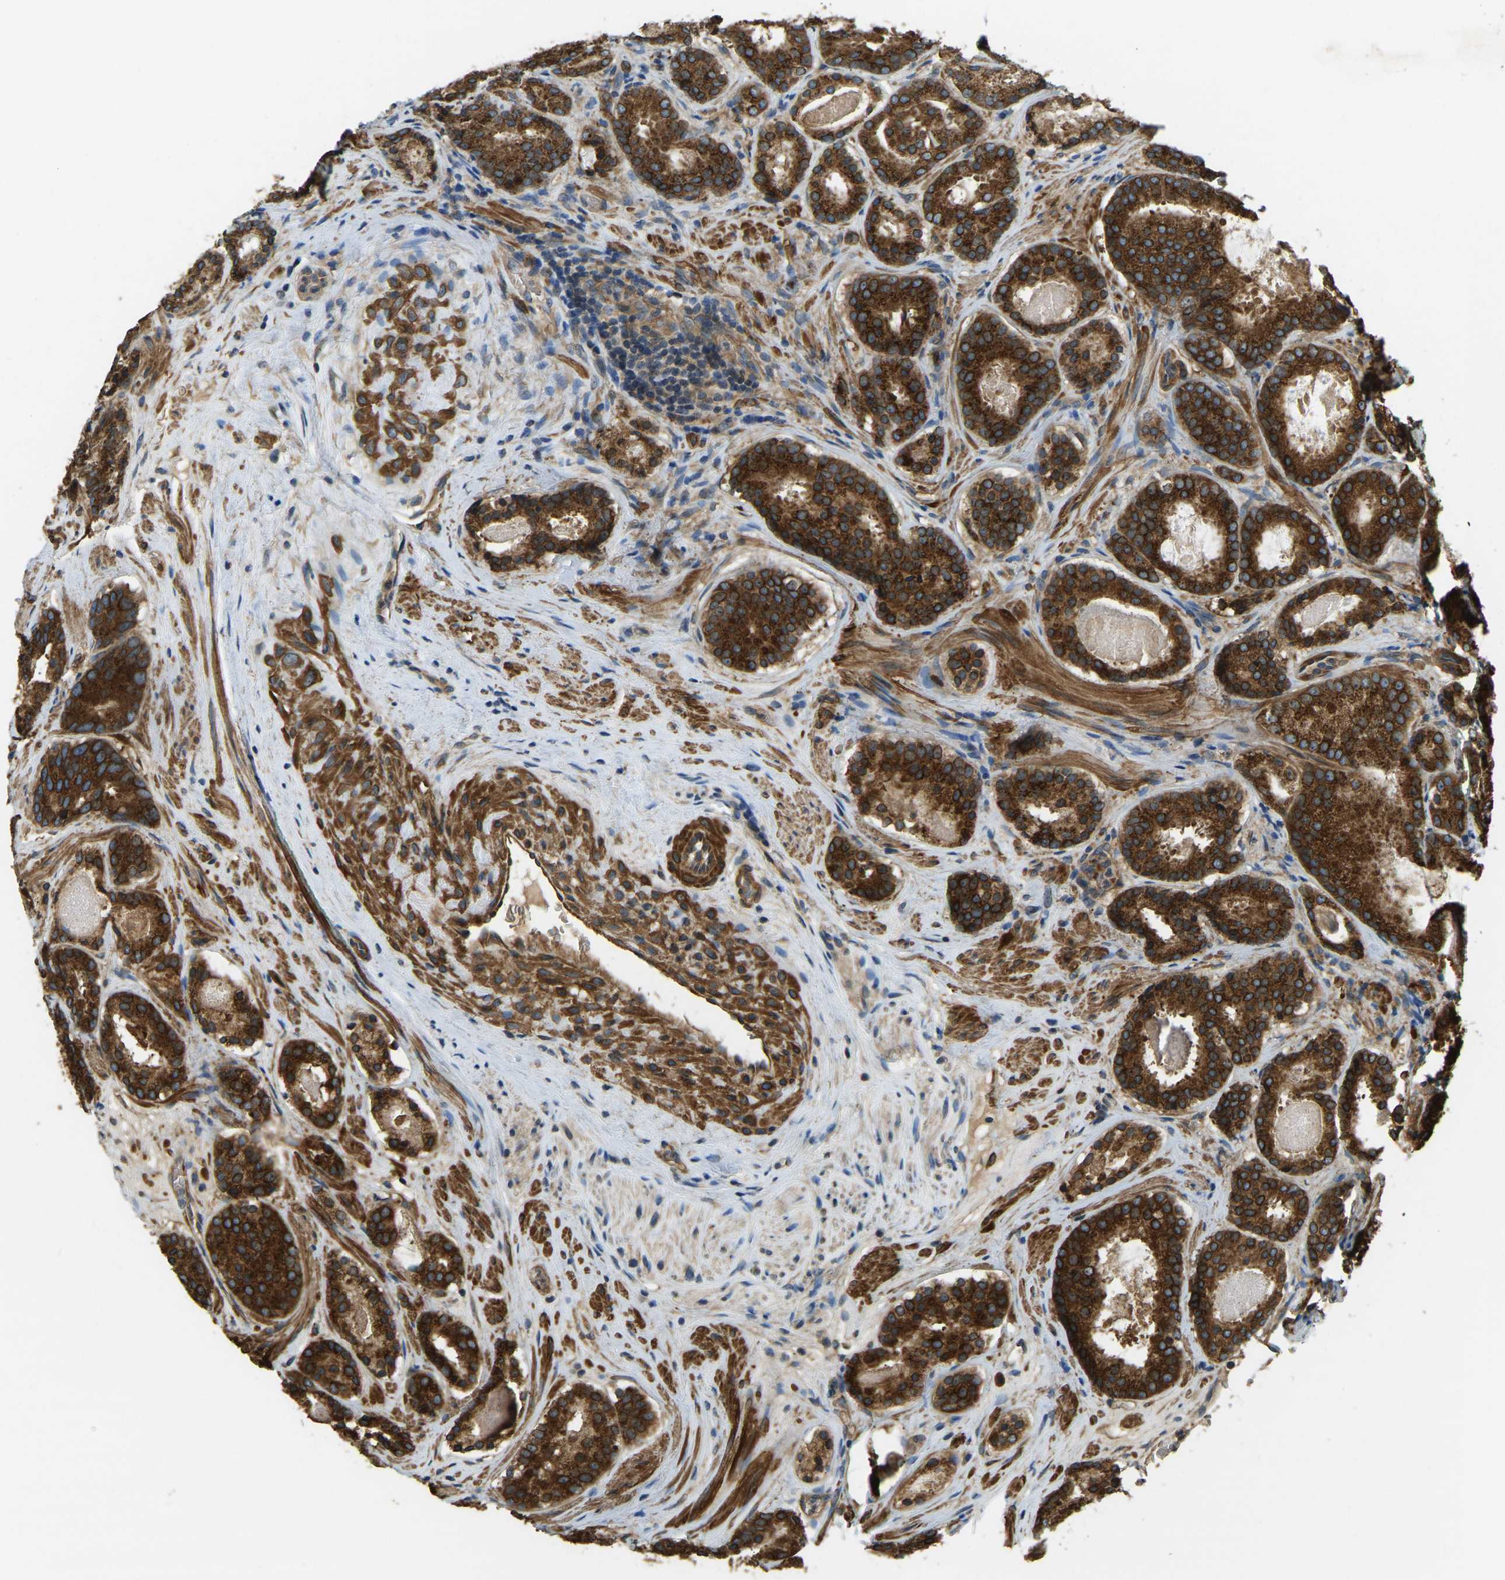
{"staining": {"intensity": "strong", "quantity": ">75%", "location": "cytoplasmic/membranous"}, "tissue": "prostate cancer", "cell_type": "Tumor cells", "image_type": "cancer", "snomed": [{"axis": "morphology", "description": "Adenocarcinoma, Low grade"}, {"axis": "topography", "description": "Prostate"}], "caption": "Human prostate cancer stained for a protein (brown) exhibits strong cytoplasmic/membranous positive positivity in about >75% of tumor cells.", "gene": "ERGIC1", "patient": {"sex": "male", "age": 69}}